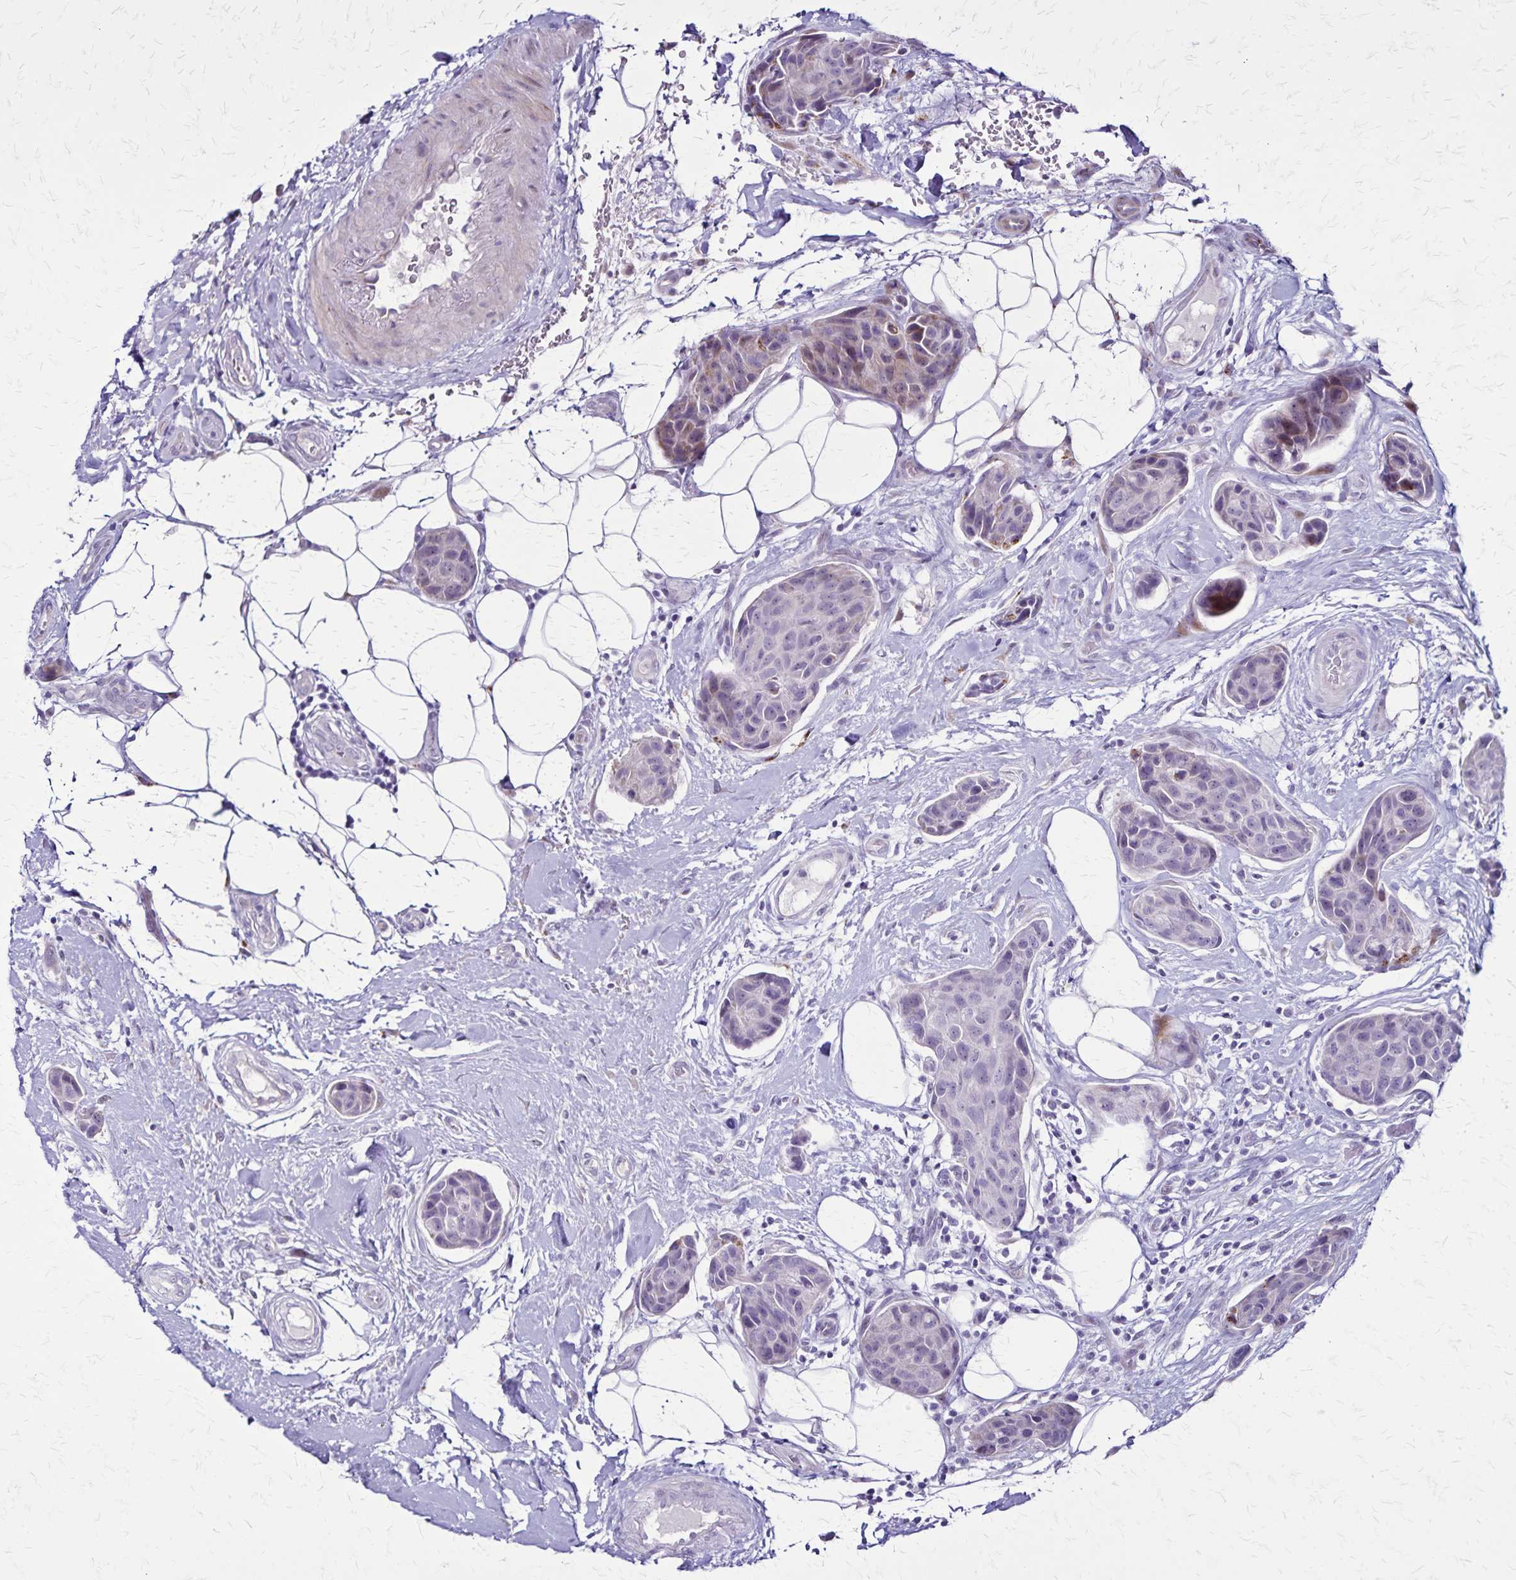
{"staining": {"intensity": "weak", "quantity": "<25%", "location": "cytoplasmic/membranous"}, "tissue": "breast cancer", "cell_type": "Tumor cells", "image_type": "cancer", "snomed": [{"axis": "morphology", "description": "Duct carcinoma"}, {"axis": "topography", "description": "Breast"}, {"axis": "topography", "description": "Lymph node"}], "caption": "Immunohistochemistry of invasive ductal carcinoma (breast) shows no positivity in tumor cells.", "gene": "OR51B5", "patient": {"sex": "female", "age": 80}}